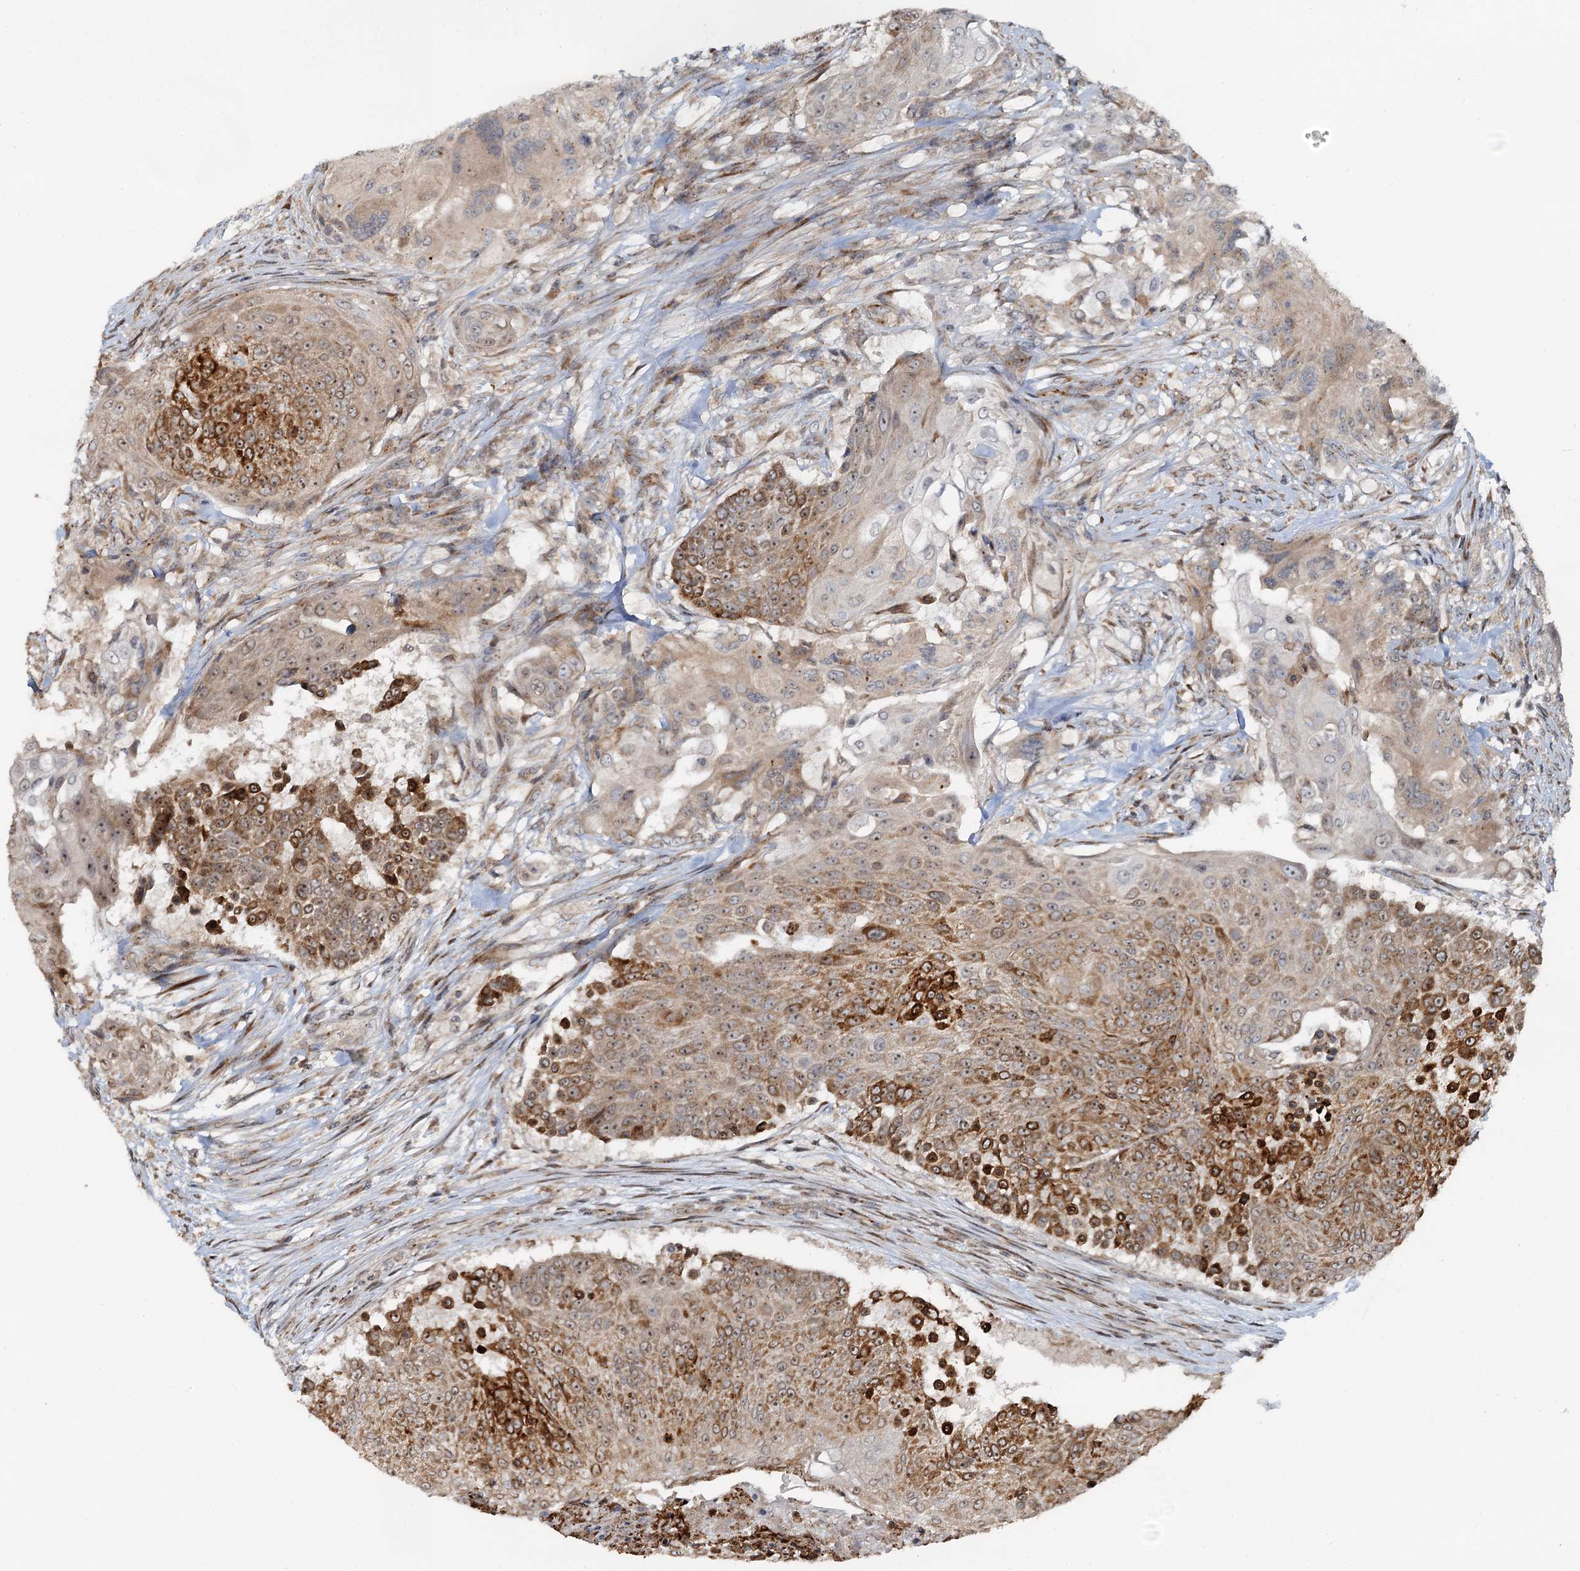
{"staining": {"intensity": "strong", "quantity": "25%-75%", "location": "cytoplasmic/membranous,nuclear"}, "tissue": "urothelial cancer", "cell_type": "Tumor cells", "image_type": "cancer", "snomed": [{"axis": "morphology", "description": "Urothelial carcinoma, High grade"}, {"axis": "topography", "description": "Urinary bladder"}], "caption": "DAB (3,3'-diaminobenzidine) immunohistochemical staining of urothelial cancer shows strong cytoplasmic/membranous and nuclear protein expression in about 25%-75% of tumor cells.", "gene": "CEP68", "patient": {"sex": "female", "age": 63}}